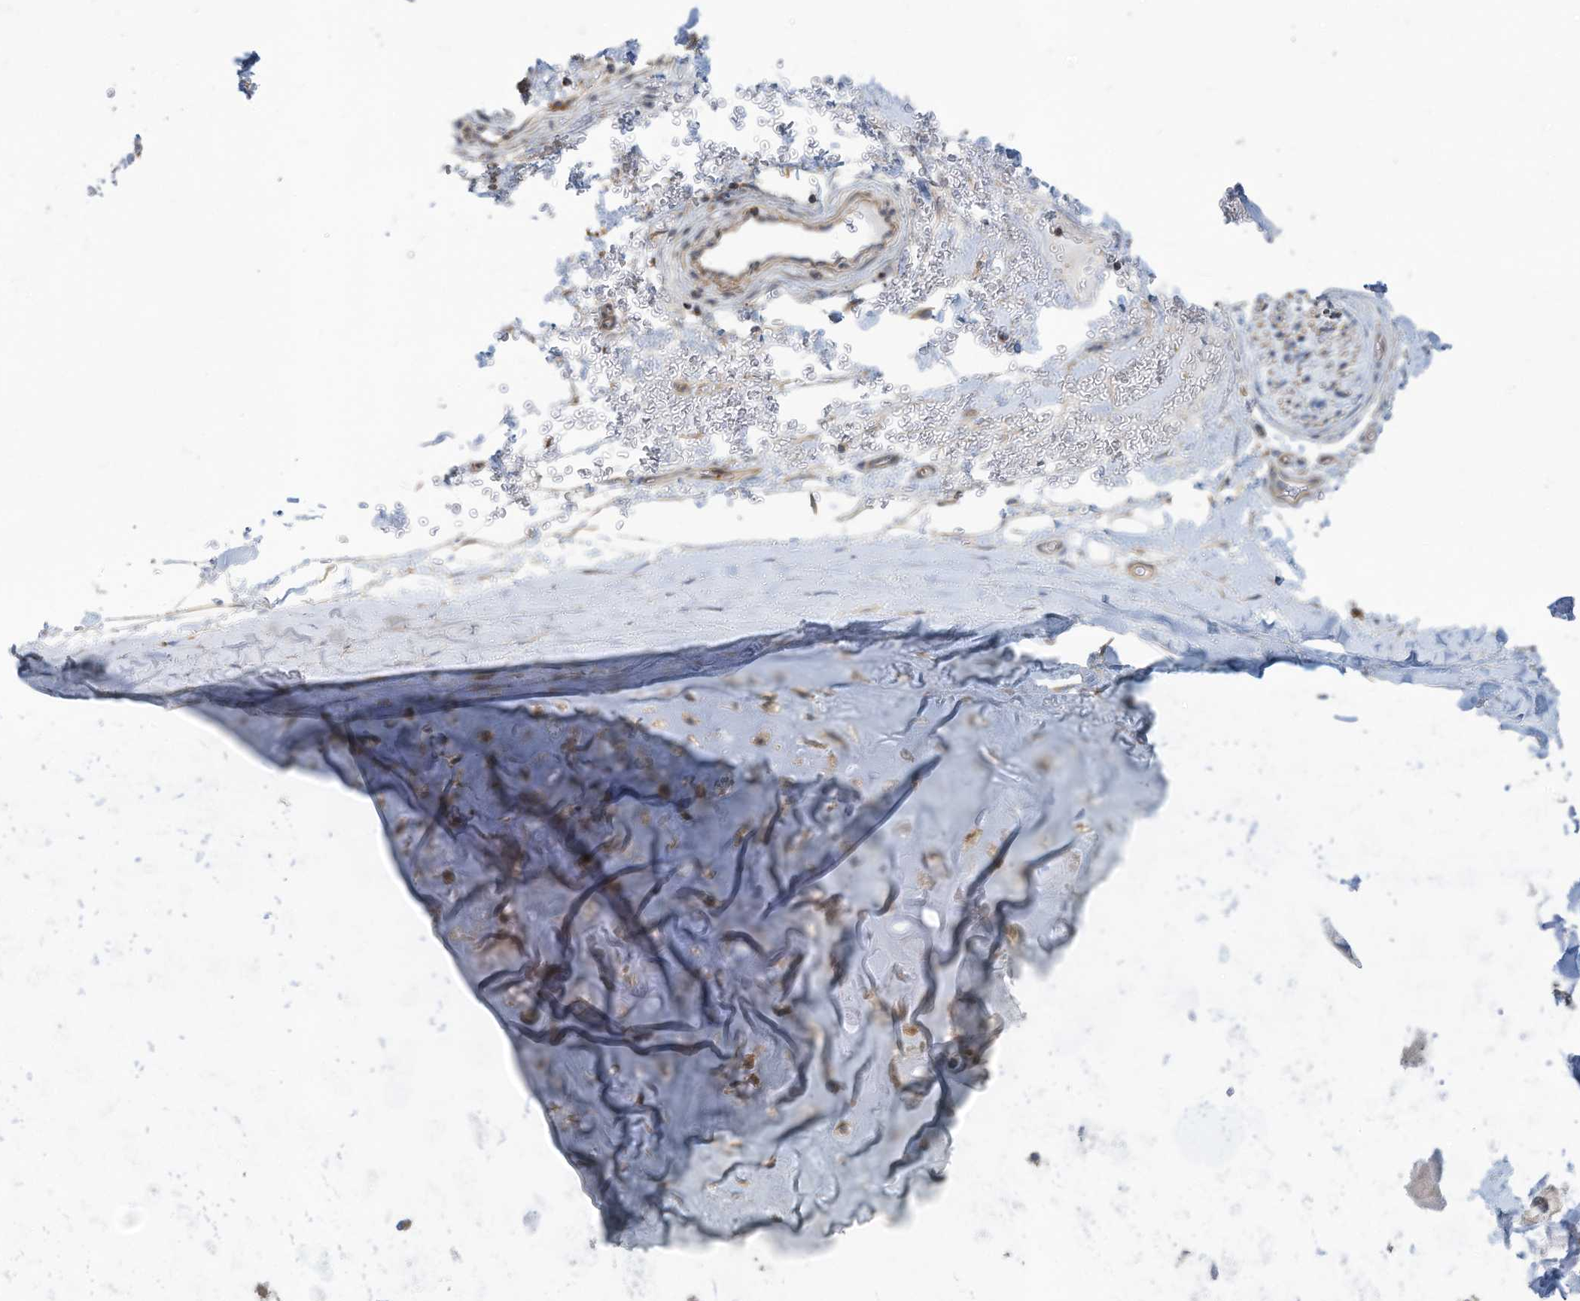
{"staining": {"intensity": "negative", "quantity": "none", "location": "none"}, "tissue": "adipose tissue", "cell_type": "Adipocytes", "image_type": "normal", "snomed": [{"axis": "morphology", "description": "Normal tissue, NOS"}, {"axis": "topography", "description": "Cartilage tissue"}], "caption": "Protein analysis of normal adipose tissue demonstrates no significant expression in adipocytes.", "gene": "GTPBP2", "patient": {"sex": "female", "age": 63}}